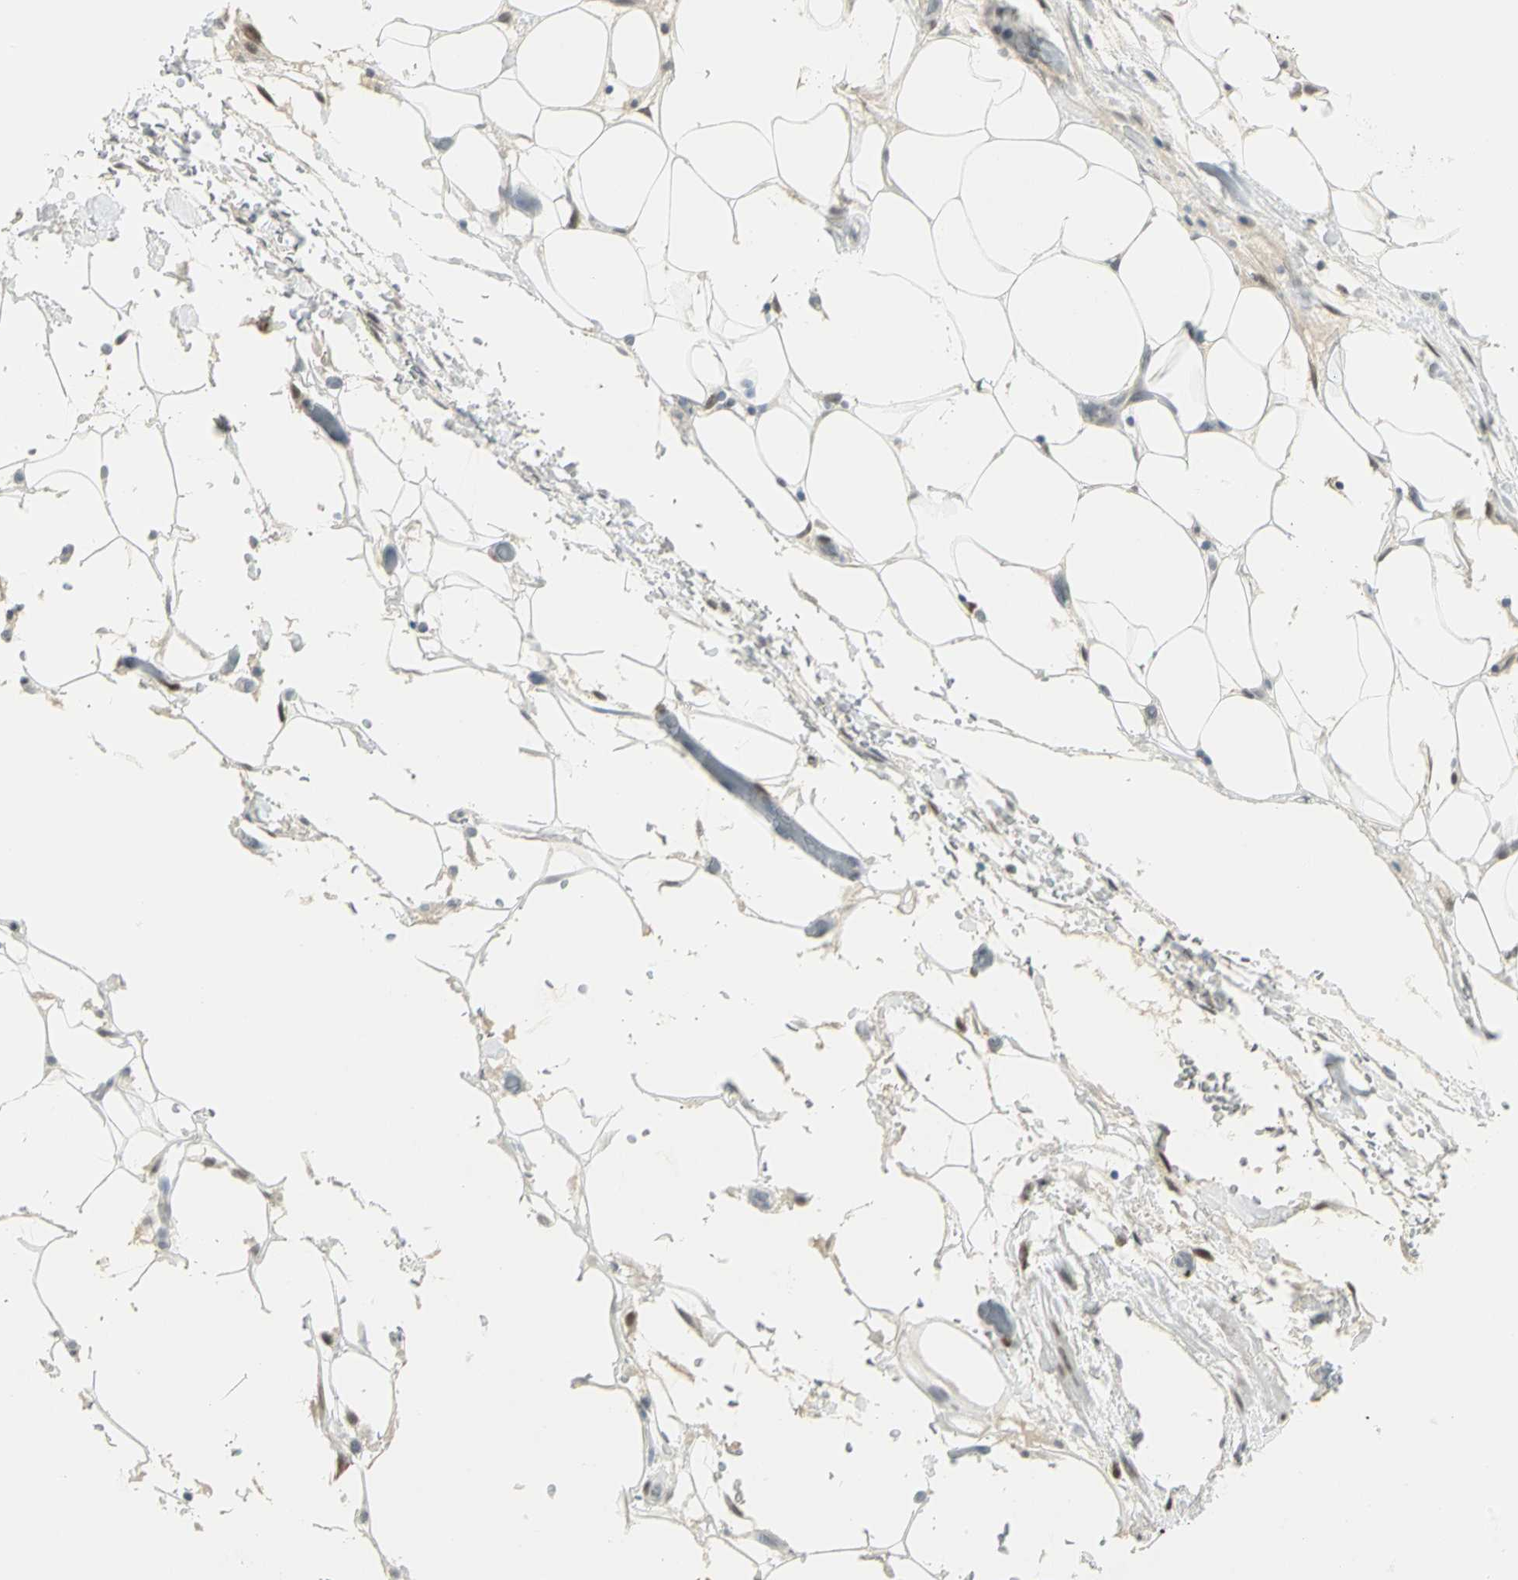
{"staining": {"intensity": "negative", "quantity": "none", "location": "none"}, "tissue": "stomach cancer", "cell_type": "Tumor cells", "image_type": "cancer", "snomed": [{"axis": "morphology", "description": "Adenocarcinoma, NOS"}, {"axis": "topography", "description": "Stomach, lower"}], "caption": "The photomicrograph exhibits no staining of tumor cells in stomach cancer (adenocarcinoma).", "gene": "BCL6", "patient": {"sex": "male", "age": 84}}